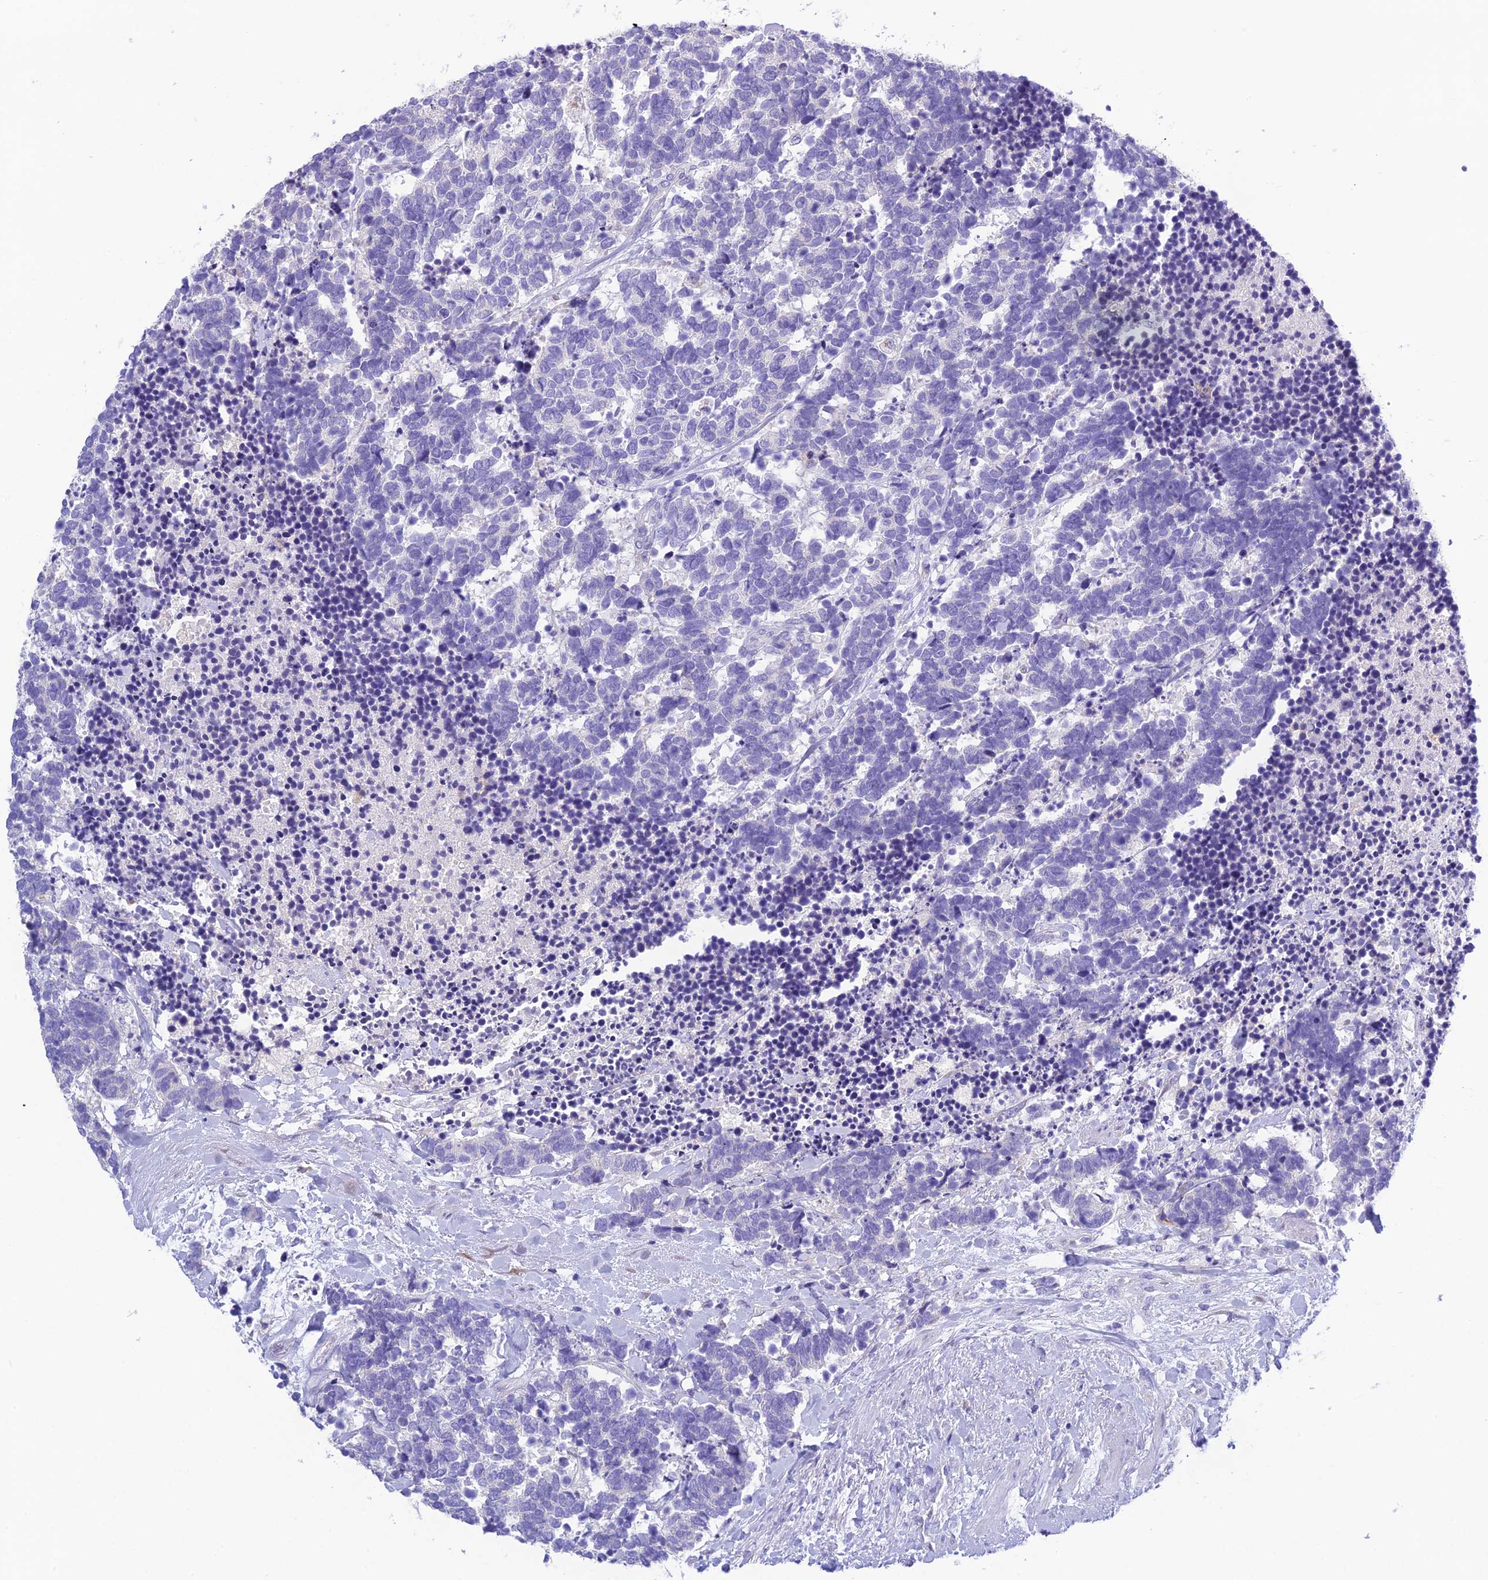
{"staining": {"intensity": "negative", "quantity": "none", "location": "none"}, "tissue": "carcinoid", "cell_type": "Tumor cells", "image_type": "cancer", "snomed": [{"axis": "morphology", "description": "Carcinoma, NOS"}, {"axis": "morphology", "description": "Carcinoid, malignant, NOS"}, {"axis": "topography", "description": "Prostate"}], "caption": "DAB (3,3'-diaminobenzidine) immunohistochemical staining of carcinoid displays no significant staining in tumor cells.", "gene": "KIAA0408", "patient": {"sex": "male", "age": 57}}